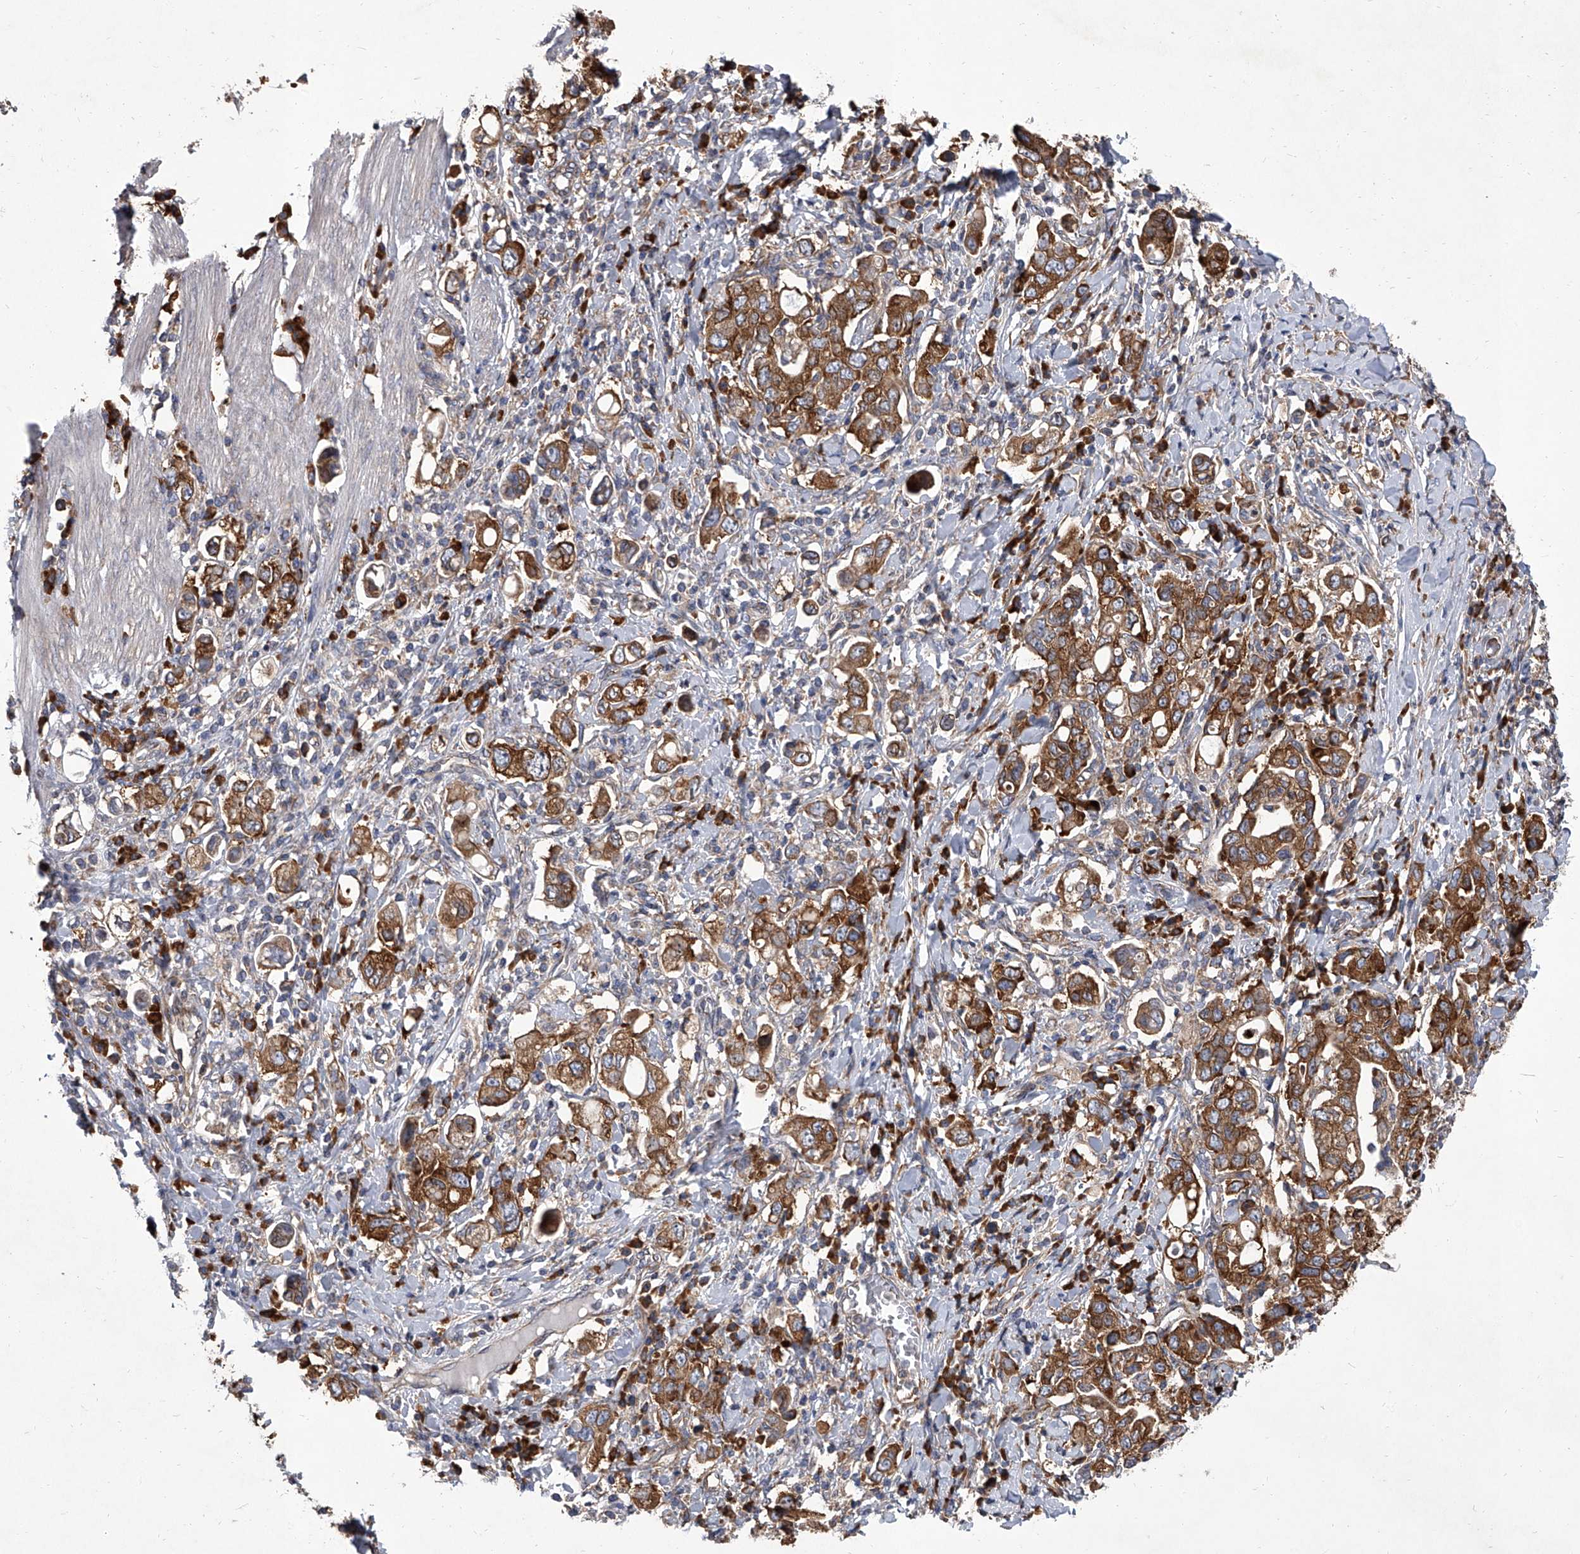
{"staining": {"intensity": "strong", "quantity": ">75%", "location": "cytoplasmic/membranous"}, "tissue": "stomach cancer", "cell_type": "Tumor cells", "image_type": "cancer", "snomed": [{"axis": "morphology", "description": "Adenocarcinoma, NOS"}, {"axis": "topography", "description": "Stomach, upper"}], "caption": "Immunohistochemical staining of adenocarcinoma (stomach) demonstrates strong cytoplasmic/membranous protein expression in about >75% of tumor cells. Nuclei are stained in blue.", "gene": "EIF2S2", "patient": {"sex": "male", "age": 62}}